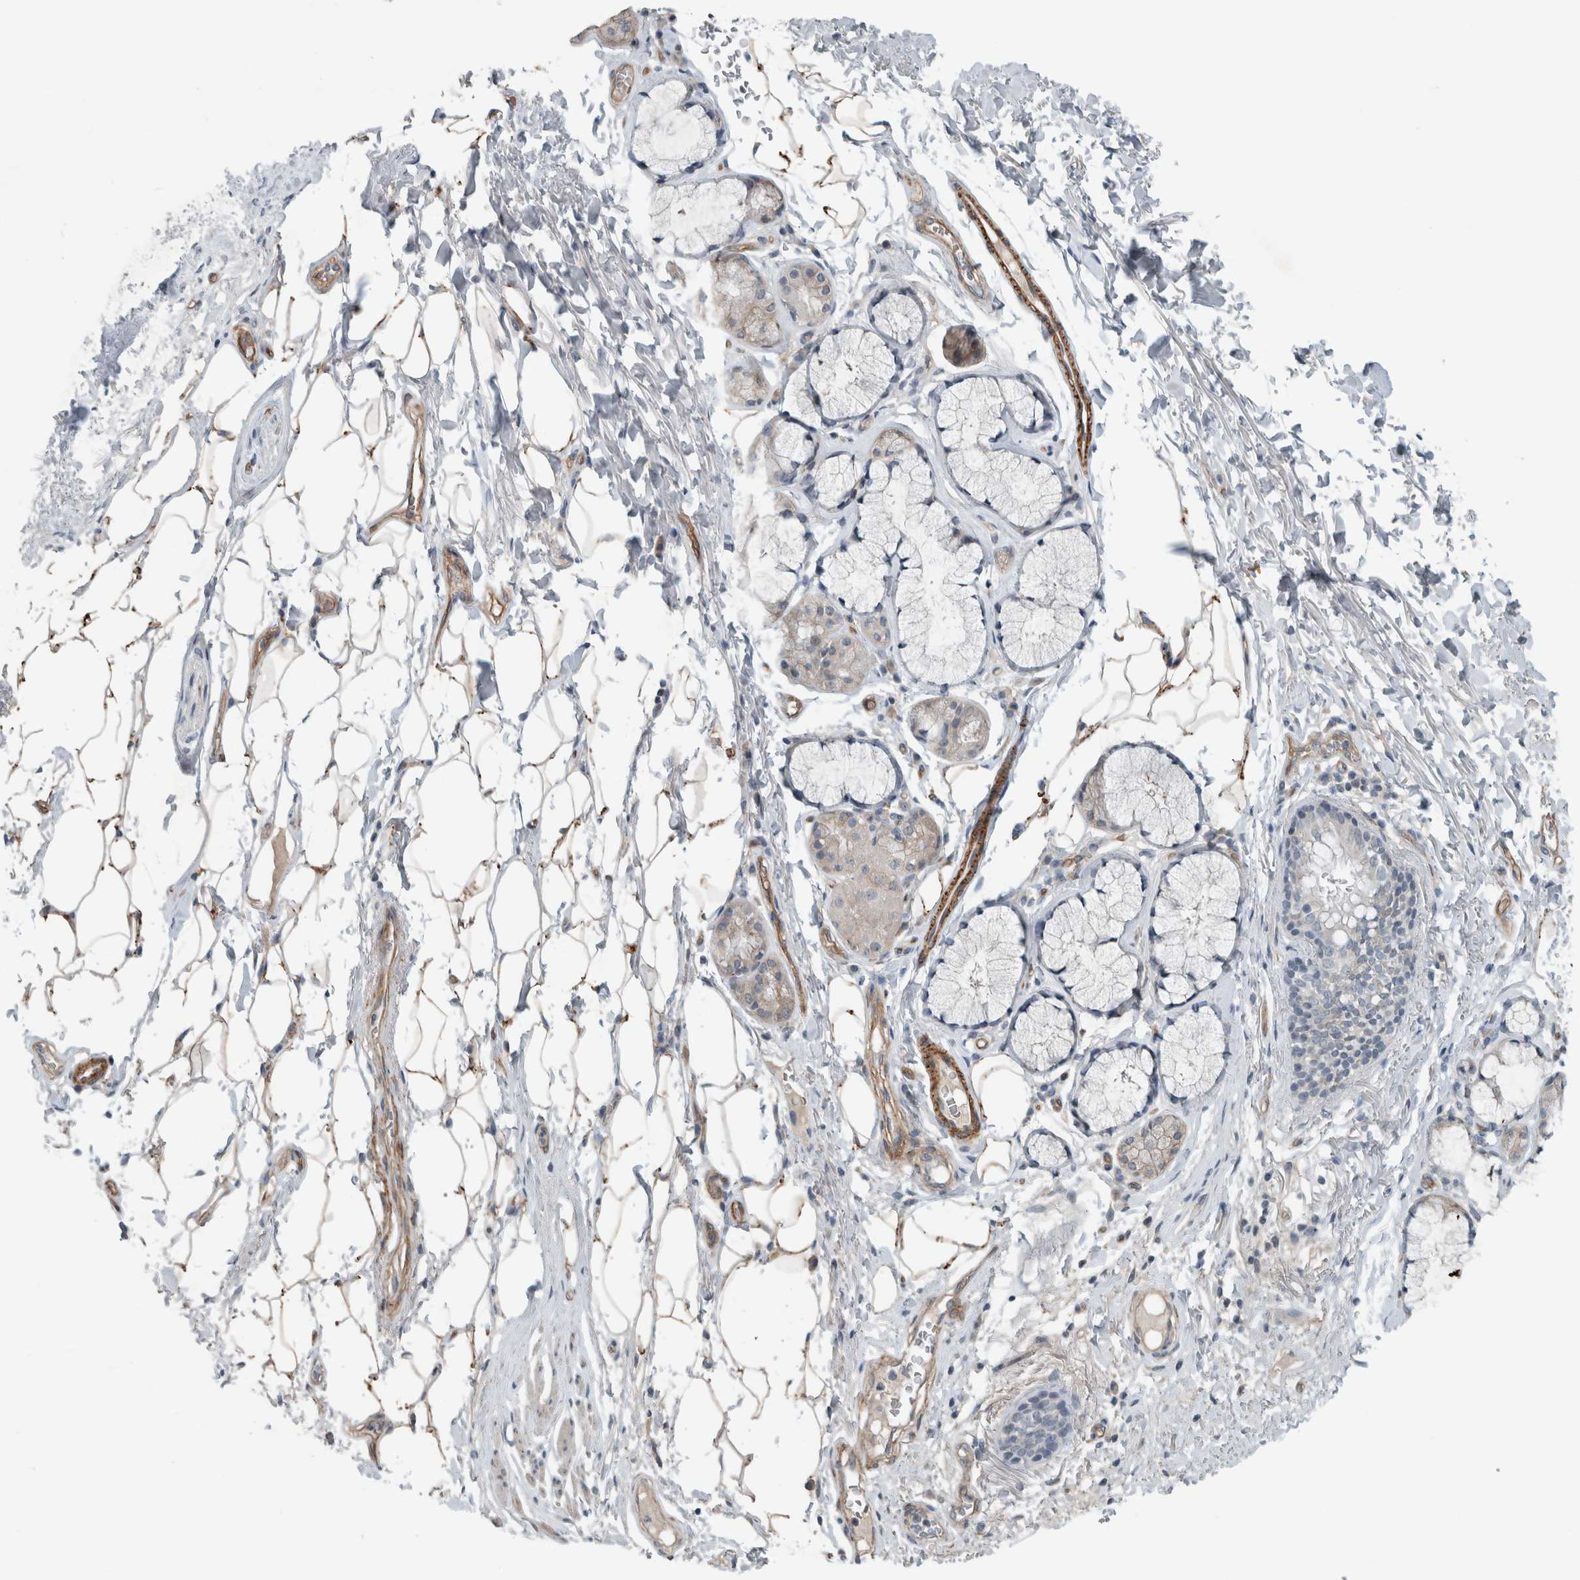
{"staining": {"intensity": "negative", "quantity": "none", "location": "none"}, "tissue": "bronchus", "cell_type": "Respiratory epithelial cells", "image_type": "normal", "snomed": [{"axis": "morphology", "description": "Normal tissue, NOS"}, {"axis": "topography", "description": "Cartilage tissue"}], "caption": "The image shows no staining of respiratory epithelial cells in normal bronchus. The staining is performed using DAB brown chromogen with nuclei counter-stained in using hematoxylin.", "gene": "JADE2", "patient": {"sex": "female", "age": 63}}